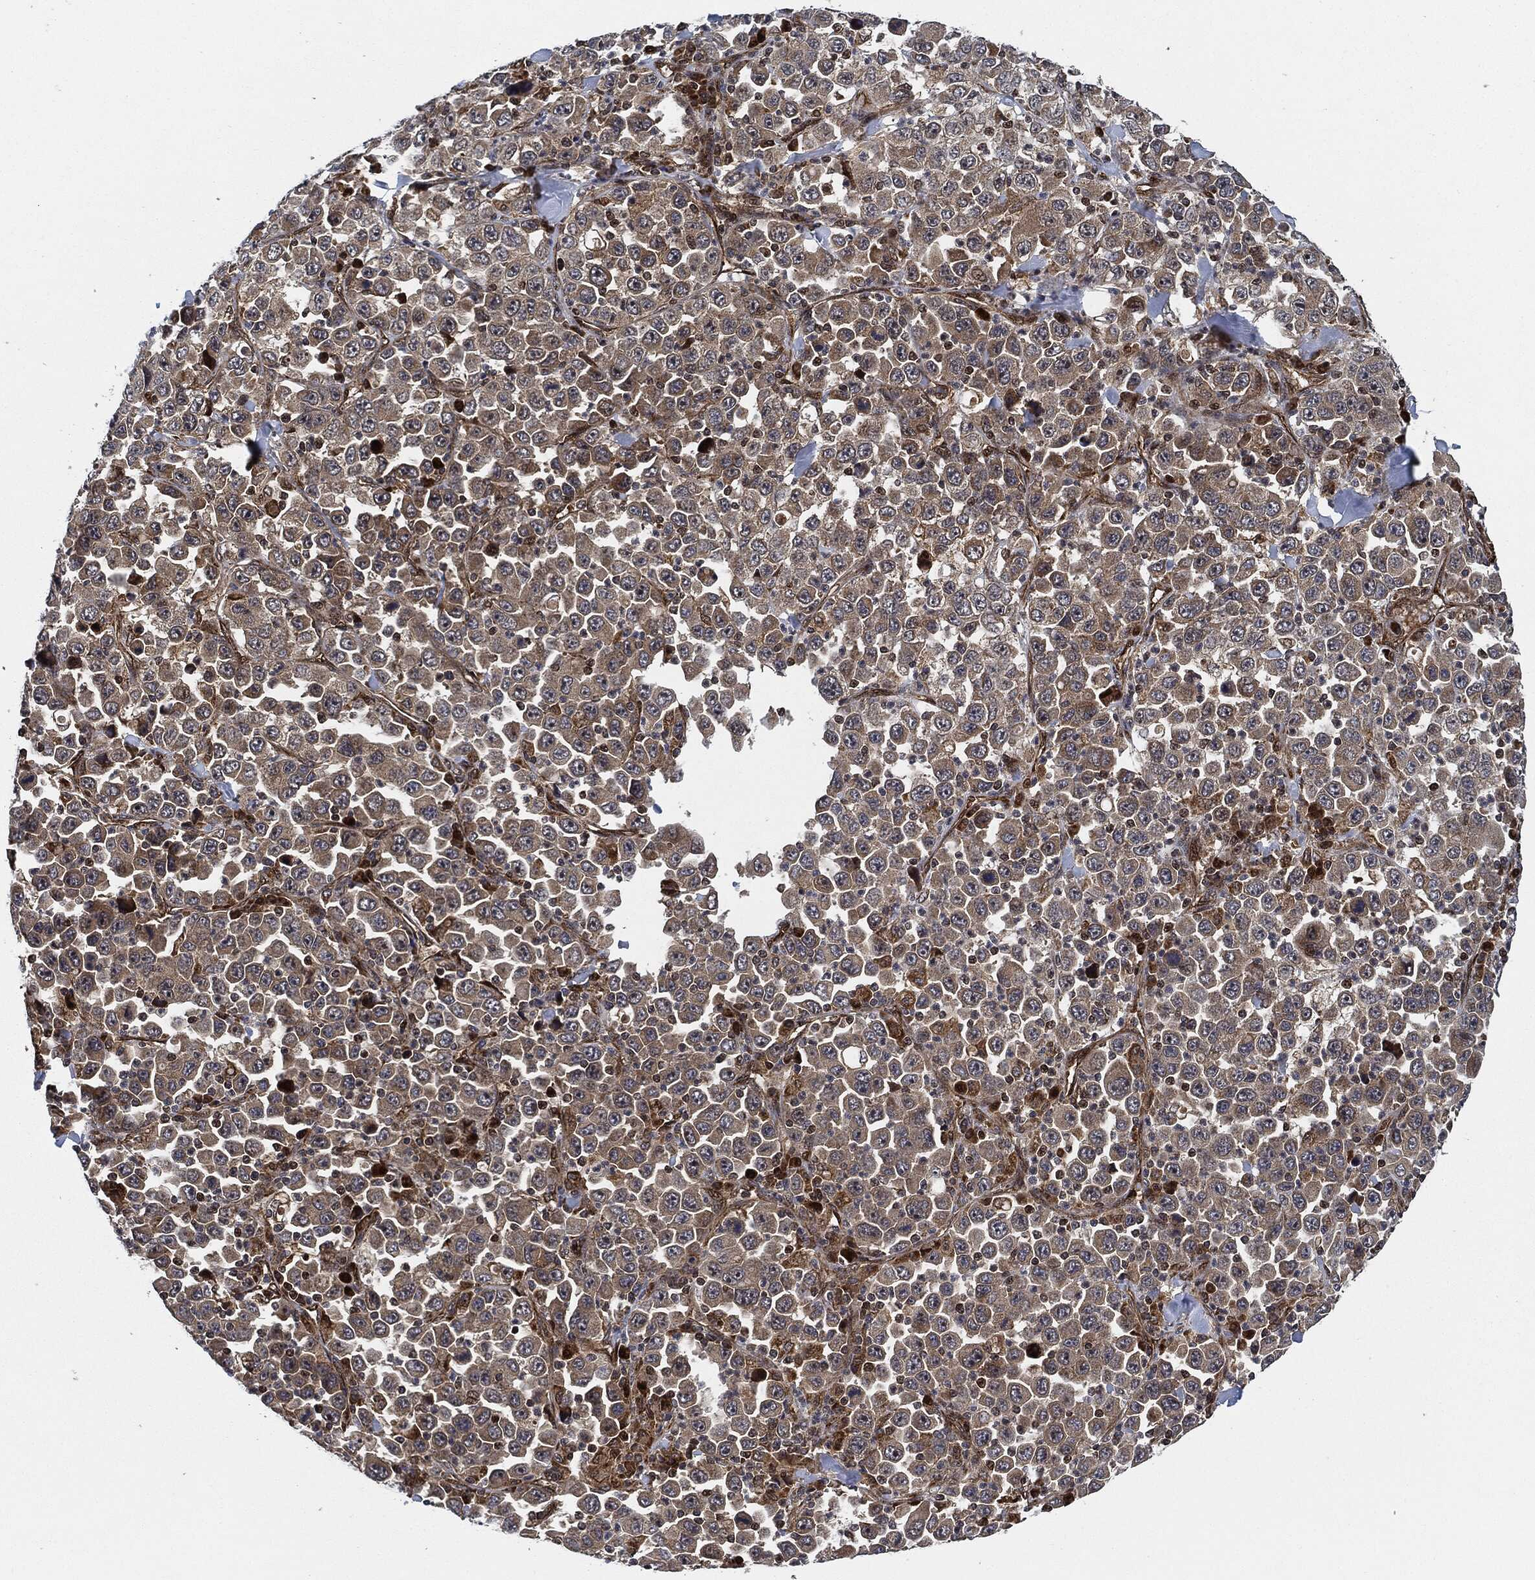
{"staining": {"intensity": "weak", "quantity": "<25%", "location": "cytoplasmic/membranous"}, "tissue": "stomach cancer", "cell_type": "Tumor cells", "image_type": "cancer", "snomed": [{"axis": "morphology", "description": "Normal tissue, NOS"}, {"axis": "morphology", "description": "Adenocarcinoma, NOS"}, {"axis": "topography", "description": "Stomach, upper"}, {"axis": "topography", "description": "Stomach"}], "caption": "IHC image of neoplastic tissue: stomach cancer stained with DAB (3,3'-diaminobenzidine) displays no significant protein expression in tumor cells. (DAB immunohistochemistry visualized using brightfield microscopy, high magnification).", "gene": "RNASEL", "patient": {"sex": "male", "age": 59}}